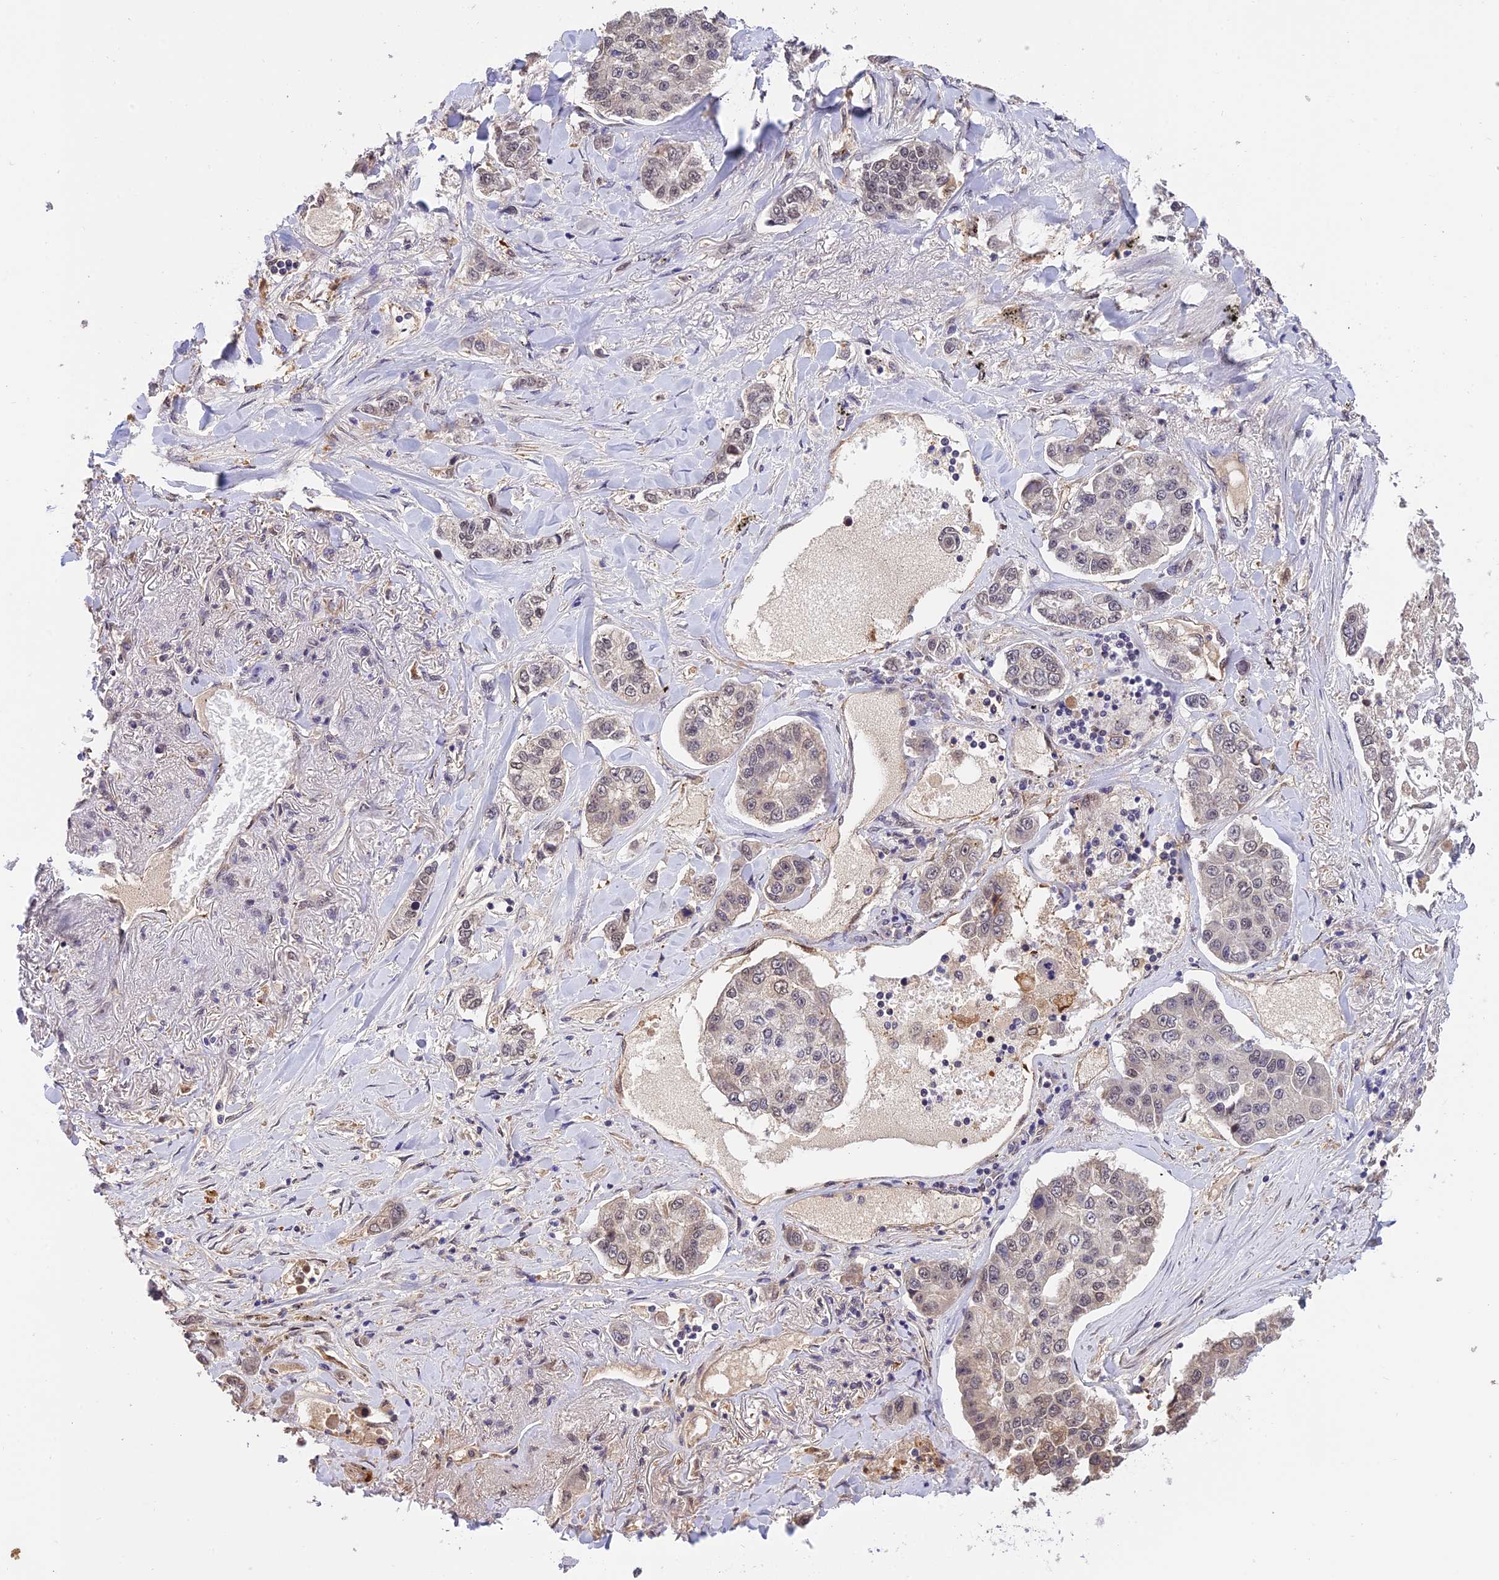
{"staining": {"intensity": "weak", "quantity": "<25%", "location": "nuclear"}, "tissue": "lung cancer", "cell_type": "Tumor cells", "image_type": "cancer", "snomed": [{"axis": "morphology", "description": "Adenocarcinoma, NOS"}, {"axis": "topography", "description": "Lung"}], "caption": "High power microscopy histopathology image of an immunohistochemistry micrograph of lung cancer (adenocarcinoma), revealing no significant staining in tumor cells. (Stains: DAB (3,3'-diaminobenzidine) immunohistochemistry with hematoxylin counter stain, Microscopy: brightfield microscopy at high magnification).", "gene": "MNS1", "patient": {"sex": "male", "age": 49}}